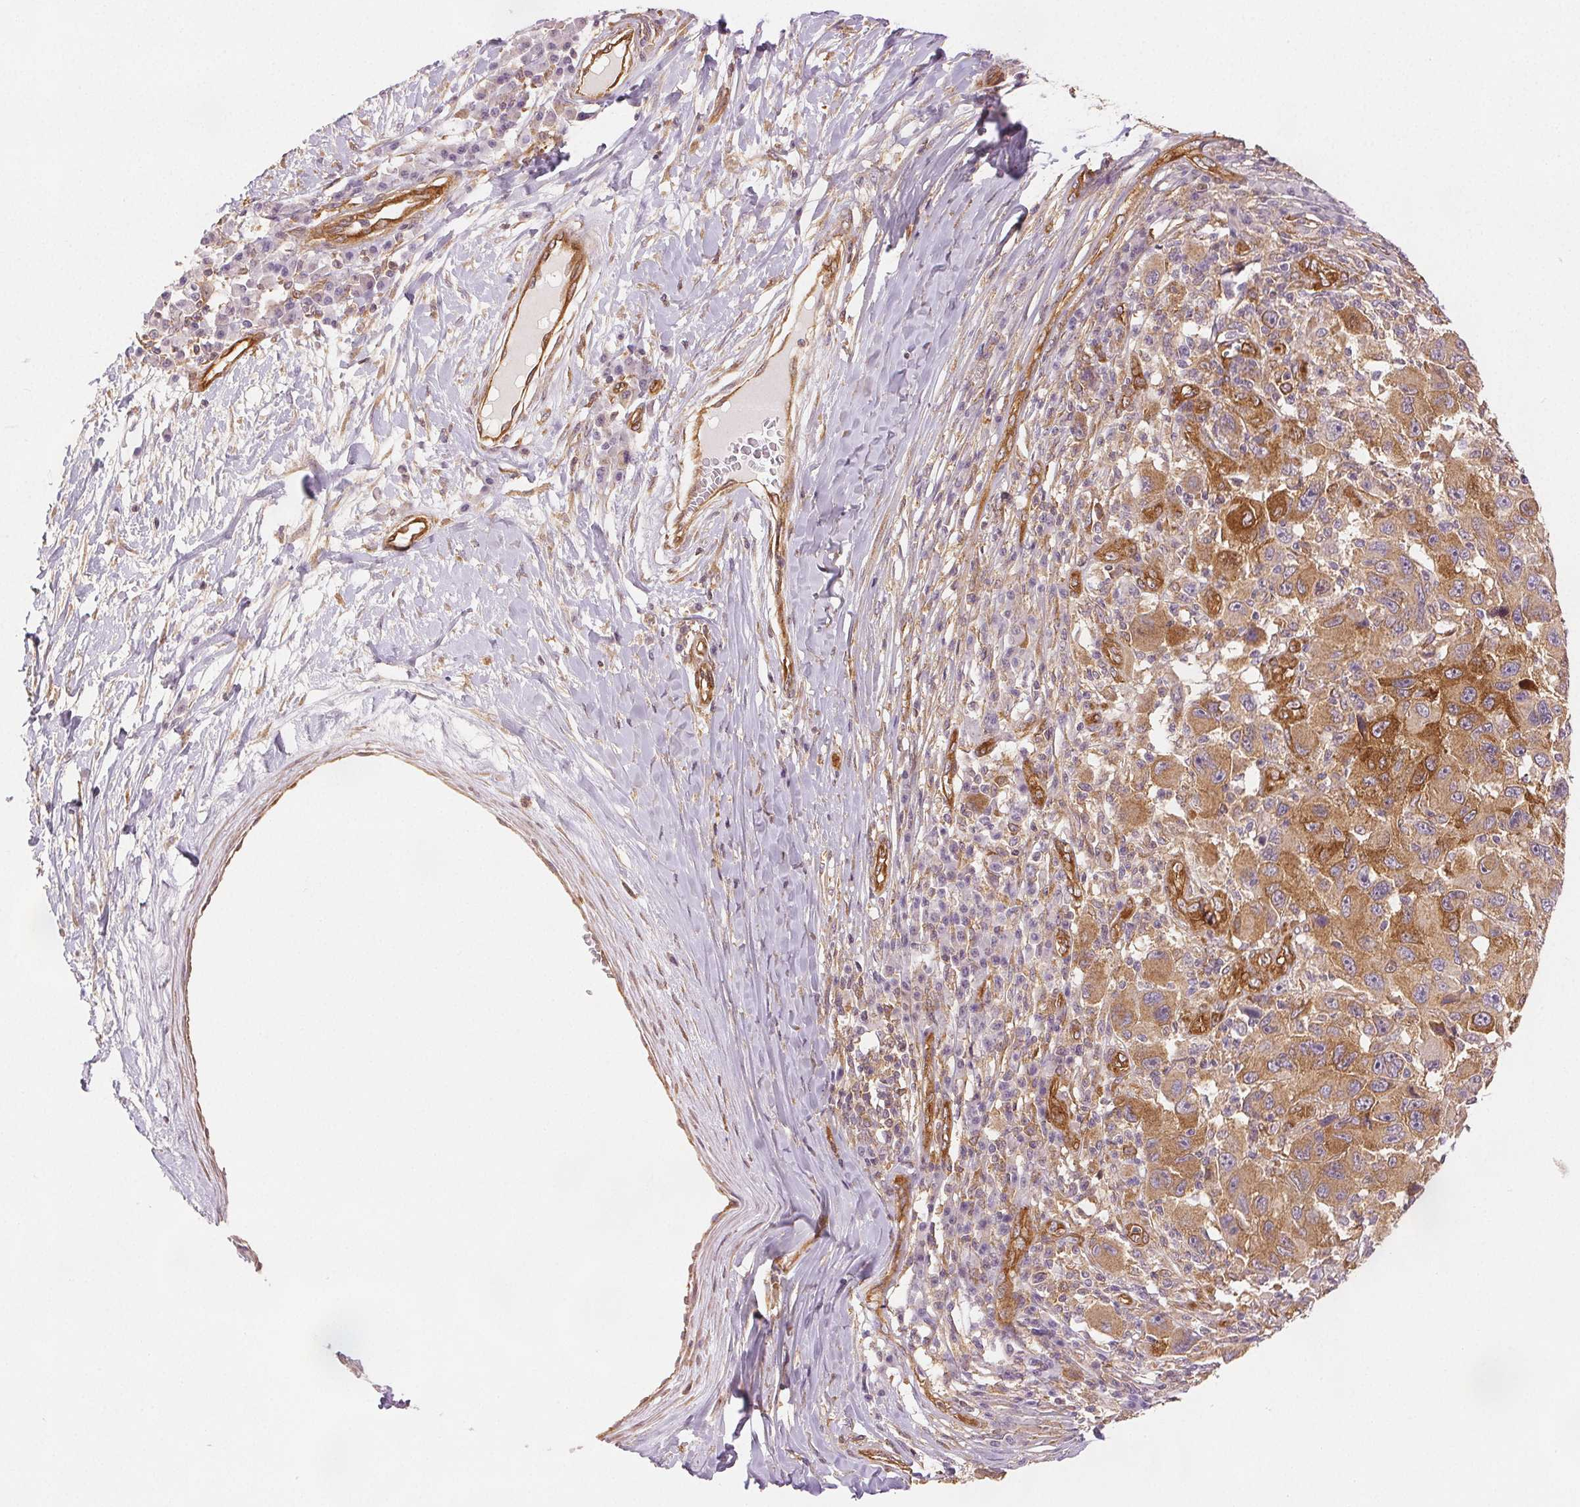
{"staining": {"intensity": "moderate", "quantity": ">75%", "location": "cytoplasmic/membranous"}, "tissue": "melanoma", "cell_type": "Tumor cells", "image_type": "cancer", "snomed": [{"axis": "morphology", "description": "Malignant melanoma, NOS"}, {"axis": "topography", "description": "Skin"}], "caption": "A high-resolution histopathology image shows immunohistochemistry staining of malignant melanoma, which reveals moderate cytoplasmic/membranous staining in about >75% of tumor cells.", "gene": "DIAPH2", "patient": {"sex": "male", "age": 53}}